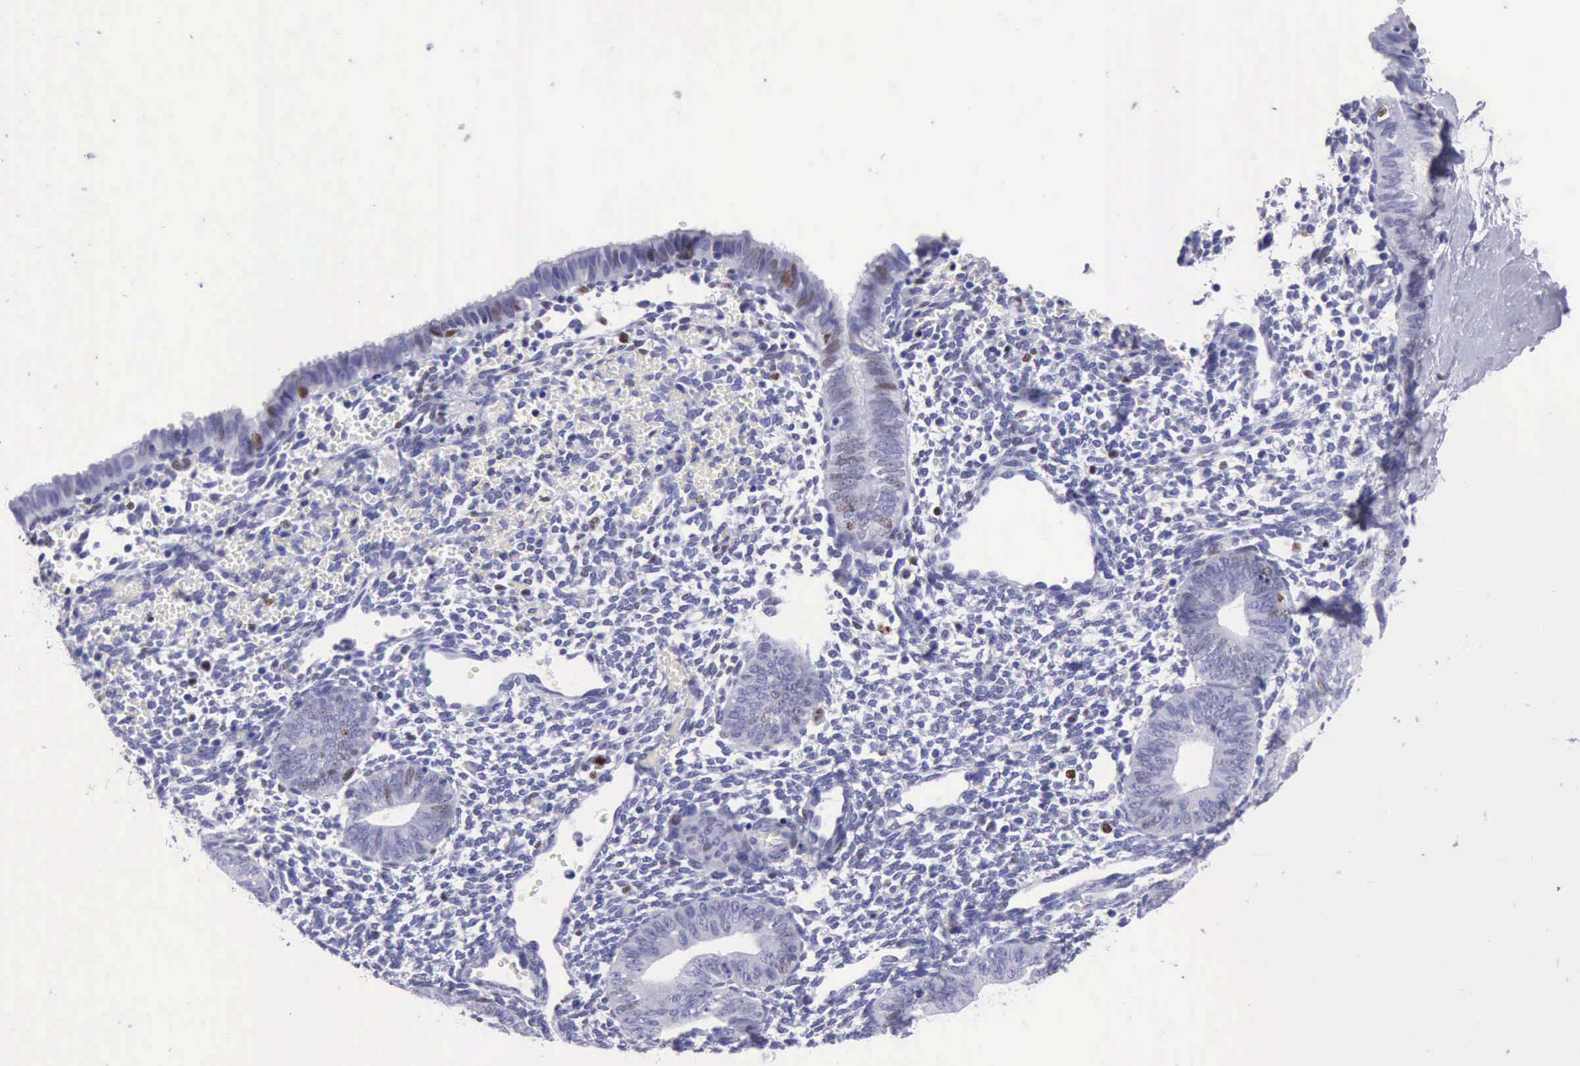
{"staining": {"intensity": "strong", "quantity": "<25%", "location": "nuclear"}, "tissue": "endometrium", "cell_type": "Cells in endometrial stroma", "image_type": "normal", "snomed": [{"axis": "morphology", "description": "Normal tissue, NOS"}, {"axis": "topography", "description": "Endometrium"}], "caption": "A medium amount of strong nuclear expression is identified in approximately <25% of cells in endometrial stroma in benign endometrium. (DAB (3,3'-diaminobenzidine) IHC, brown staining for protein, blue staining for nuclei).", "gene": "MCM2", "patient": {"sex": "female", "age": 61}}